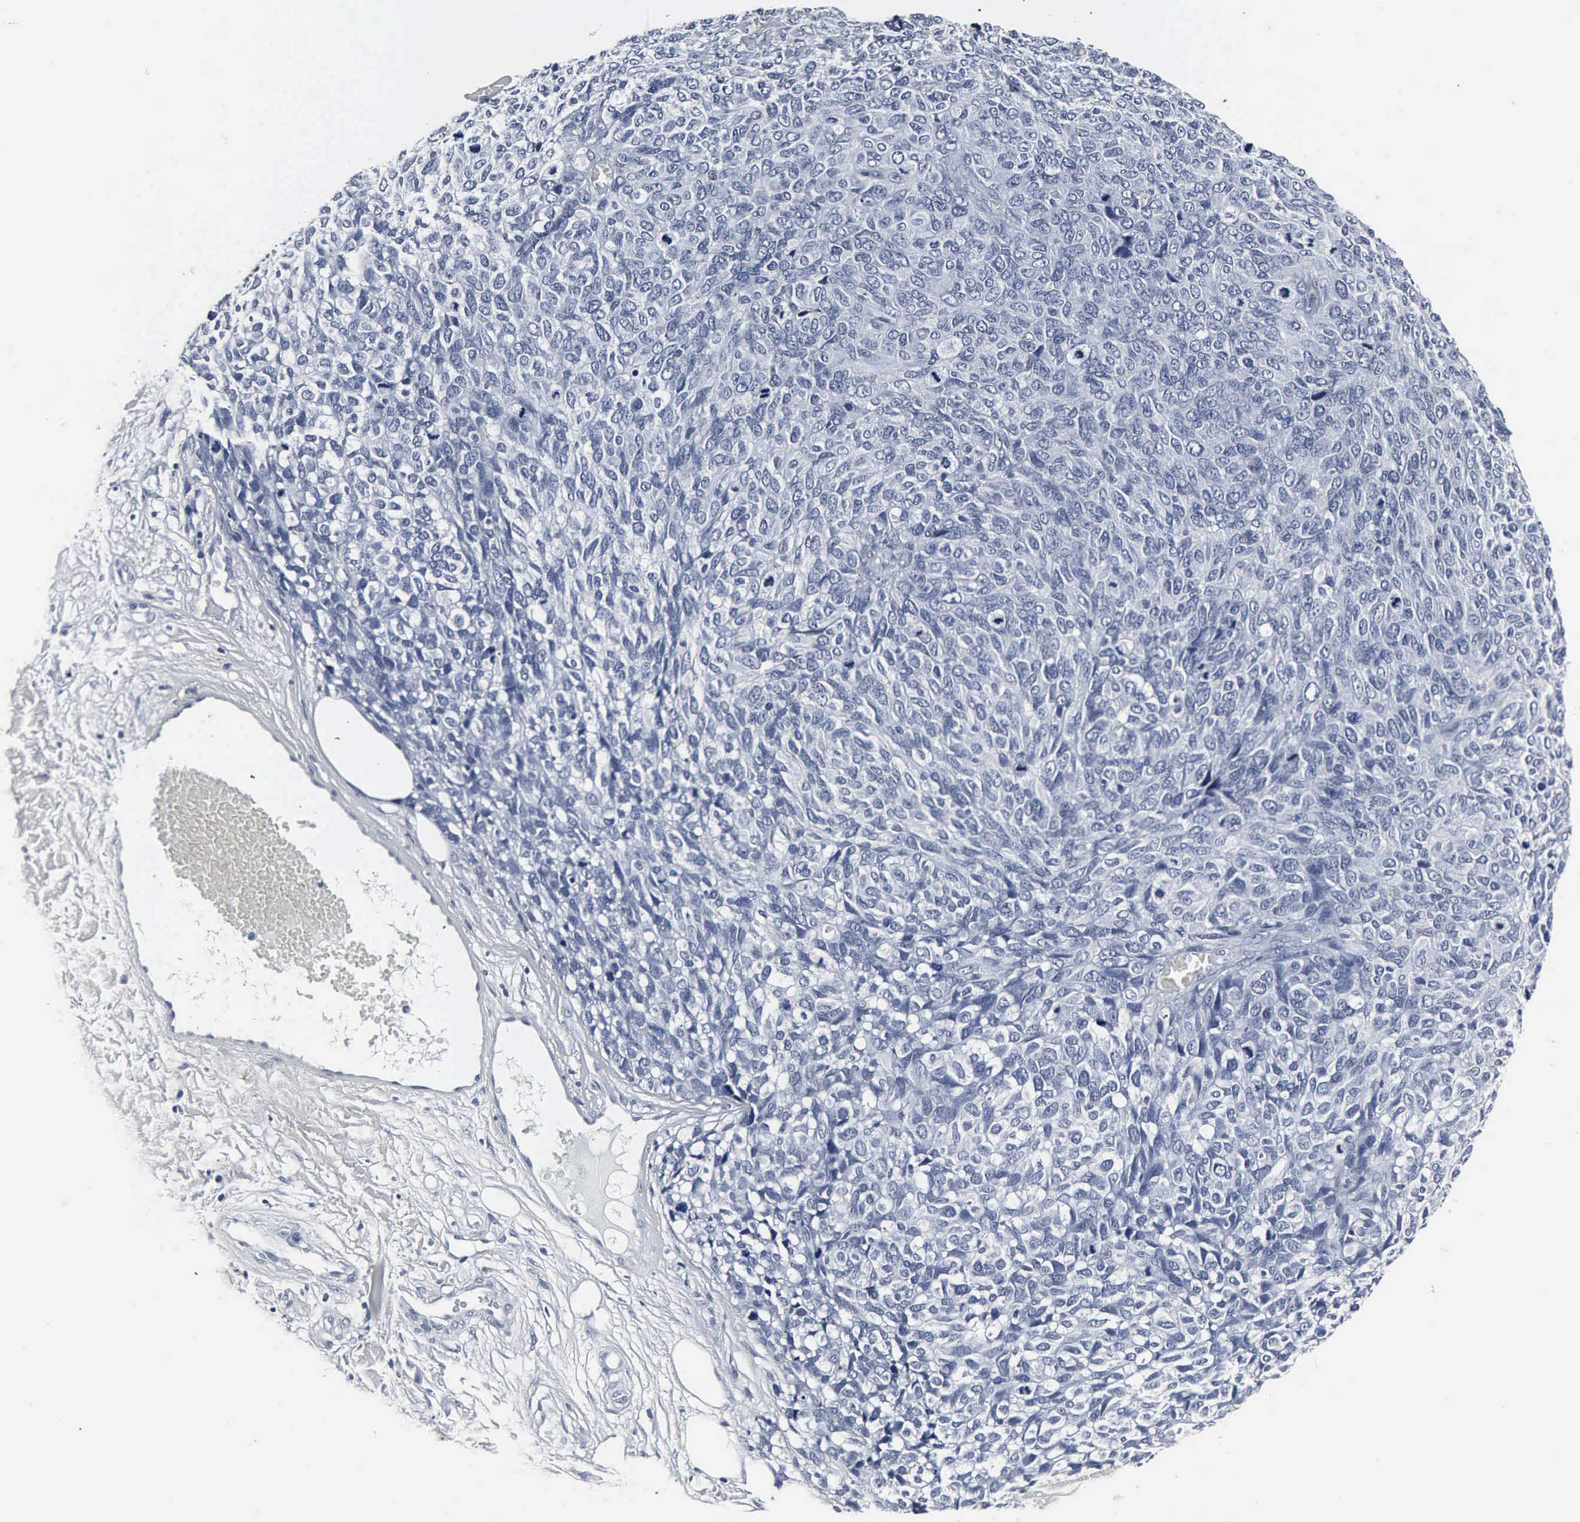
{"staining": {"intensity": "negative", "quantity": "none", "location": "none"}, "tissue": "melanoma", "cell_type": "Tumor cells", "image_type": "cancer", "snomed": [{"axis": "morphology", "description": "Malignant melanoma, NOS"}, {"axis": "topography", "description": "Skin"}], "caption": "A high-resolution micrograph shows immunohistochemistry (IHC) staining of malignant melanoma, which shows no significant staining in tumor cells.", "gene": "SNAP25", "patient": {"sex": "female", "age": 85}}